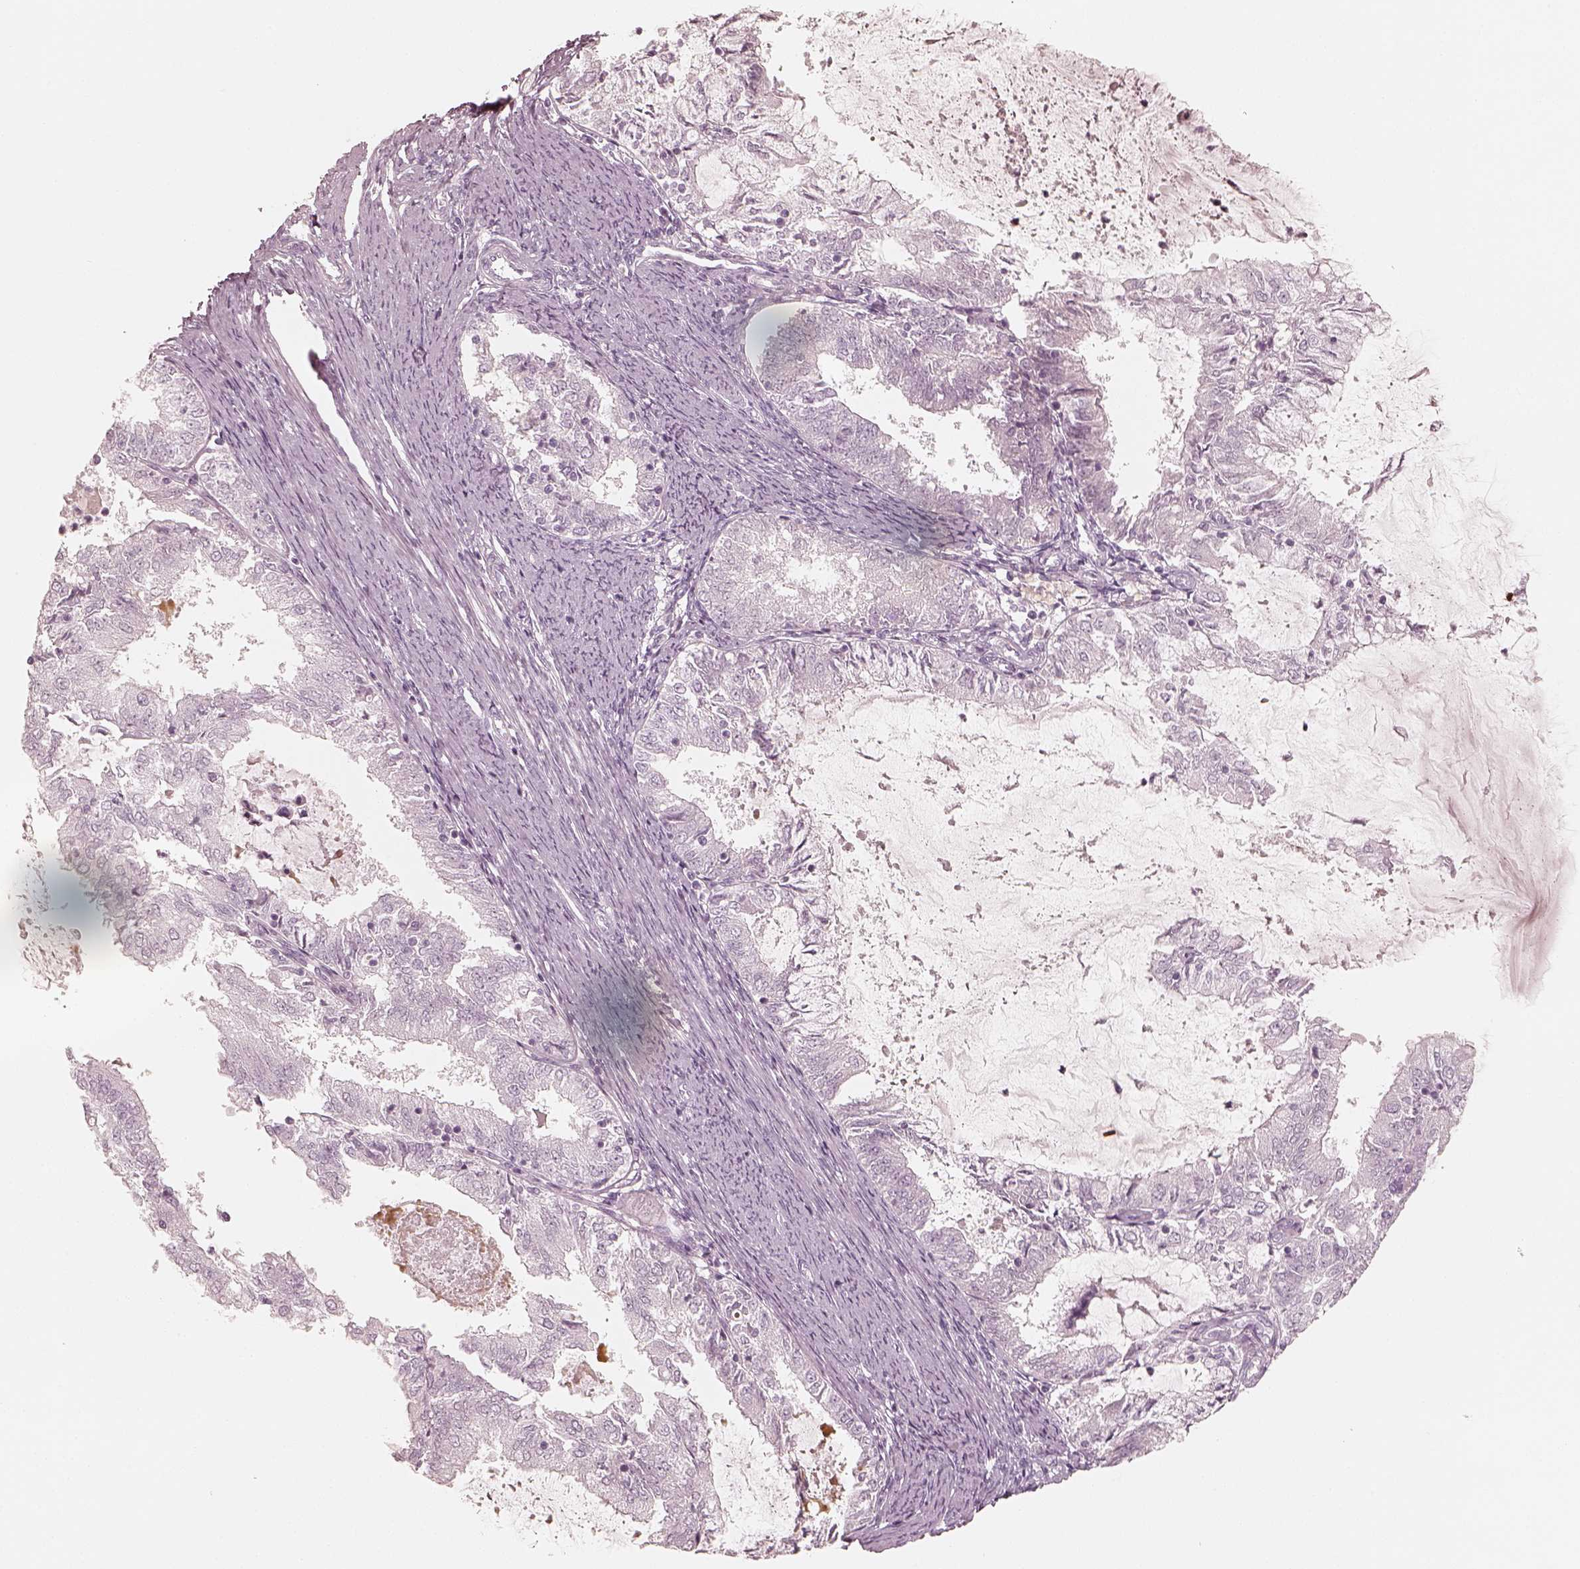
{"staining": {"intensity": "negative", "quantity": "none", "location": "none"}, "tissue": "endometrial cancer", "cell_type": "Tumor cells", "image_type": "cancer", "snomed": [{"axis": "morphology", "description": "Adenocarcinoma, NOS"}, {"axis": "topography", "description": "Endometrium"}], "caption": "Human endometrial adenocarcinoma stained for a protein using immunohistochemistry (IHC) demonstrates no staining in tumor cells.", "gene": "KRT82", "patient": {"sex": "female", "age": 57}}